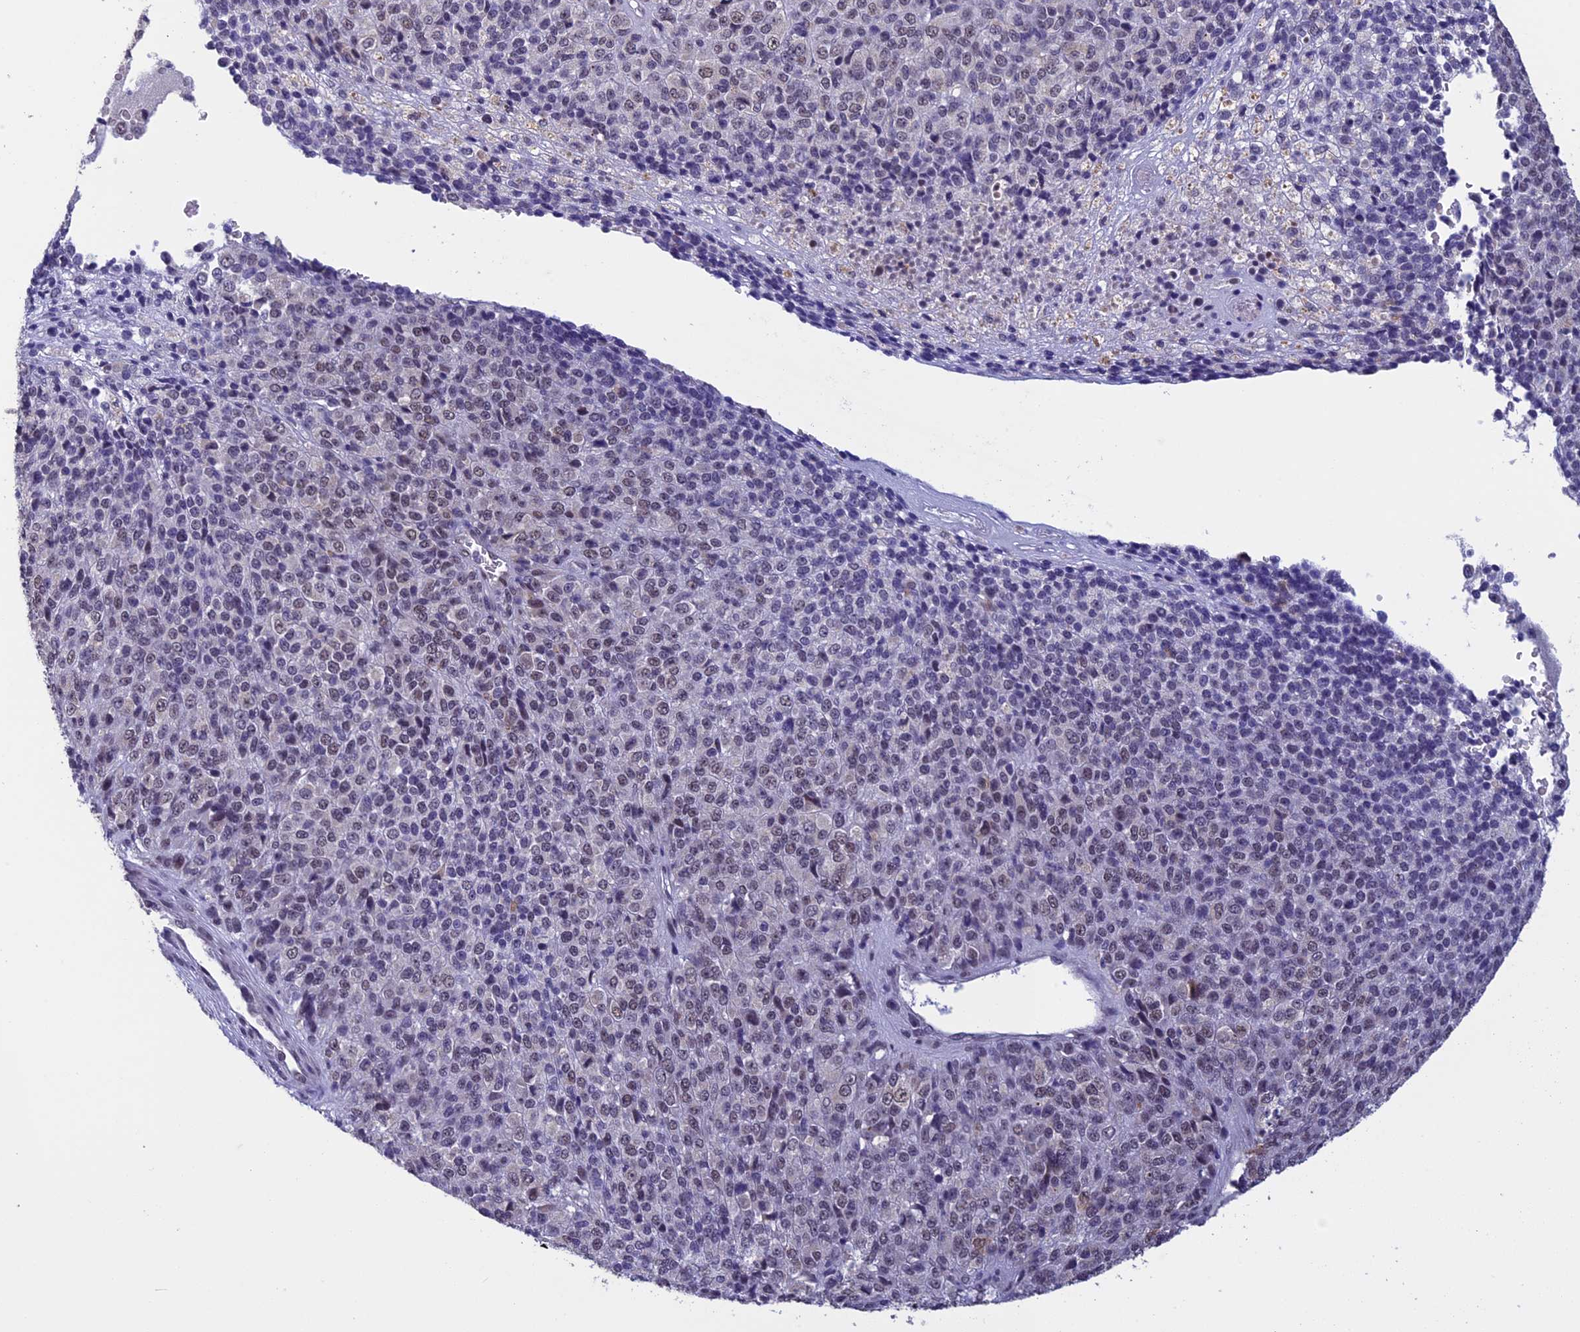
{"staining": {"intensity": "weak", "quantity": "25%-75%", "location": "nuclear"}, "tissue": "melanoma", "cell_type": "Tumor cells", "image_type": "cancer", "snomed": [{"axis": "morphology", "description": "Malignant melanoma, Metastatic site"}, {"axis": "topography", "description": "Brain"}], "caption": "About 25%-75% of tumor cells in melanoma exhibit weak nuclear protein expression as visualized by brown immunohistochemical staining.", "gene": "RNF40", "patient": {"sex": "female", "age": 56}}